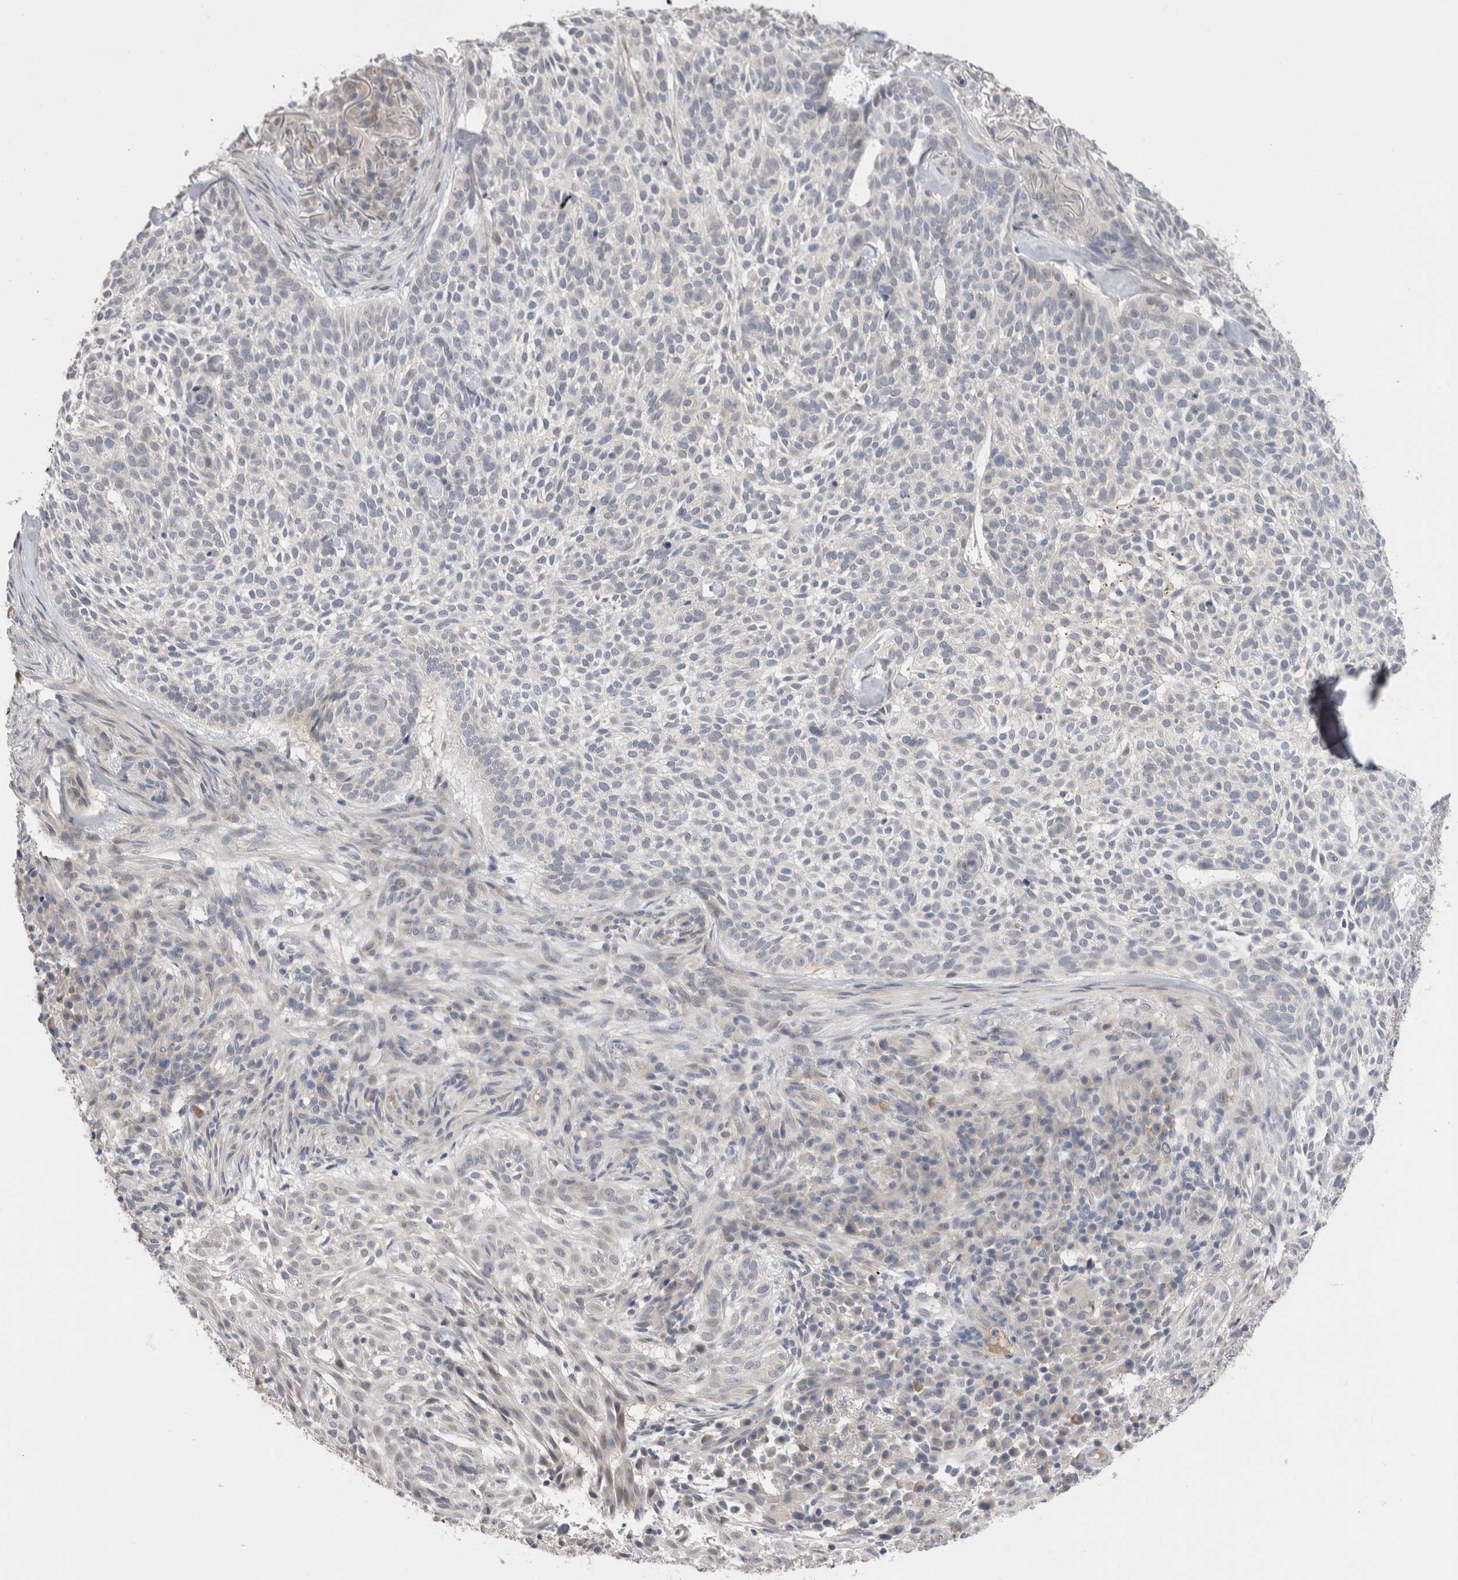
{"staining": {"intensity": "negative", "quantity": "none", "location": "none"}, "tissue": "skin cancer", "cell_type": "Tumor cells", "image_type": "cancer", "snomed": [{"axis": "morphology", "description": "Basal cell carcinoma"}, {"axis": "topography", "description": "Skin"}], "caption": "The histopathology image demonstrates no staining of tumor cells in skin cancer.", "gene": "CRYBG1", "patient": {"sex": "female", "age": 64}}